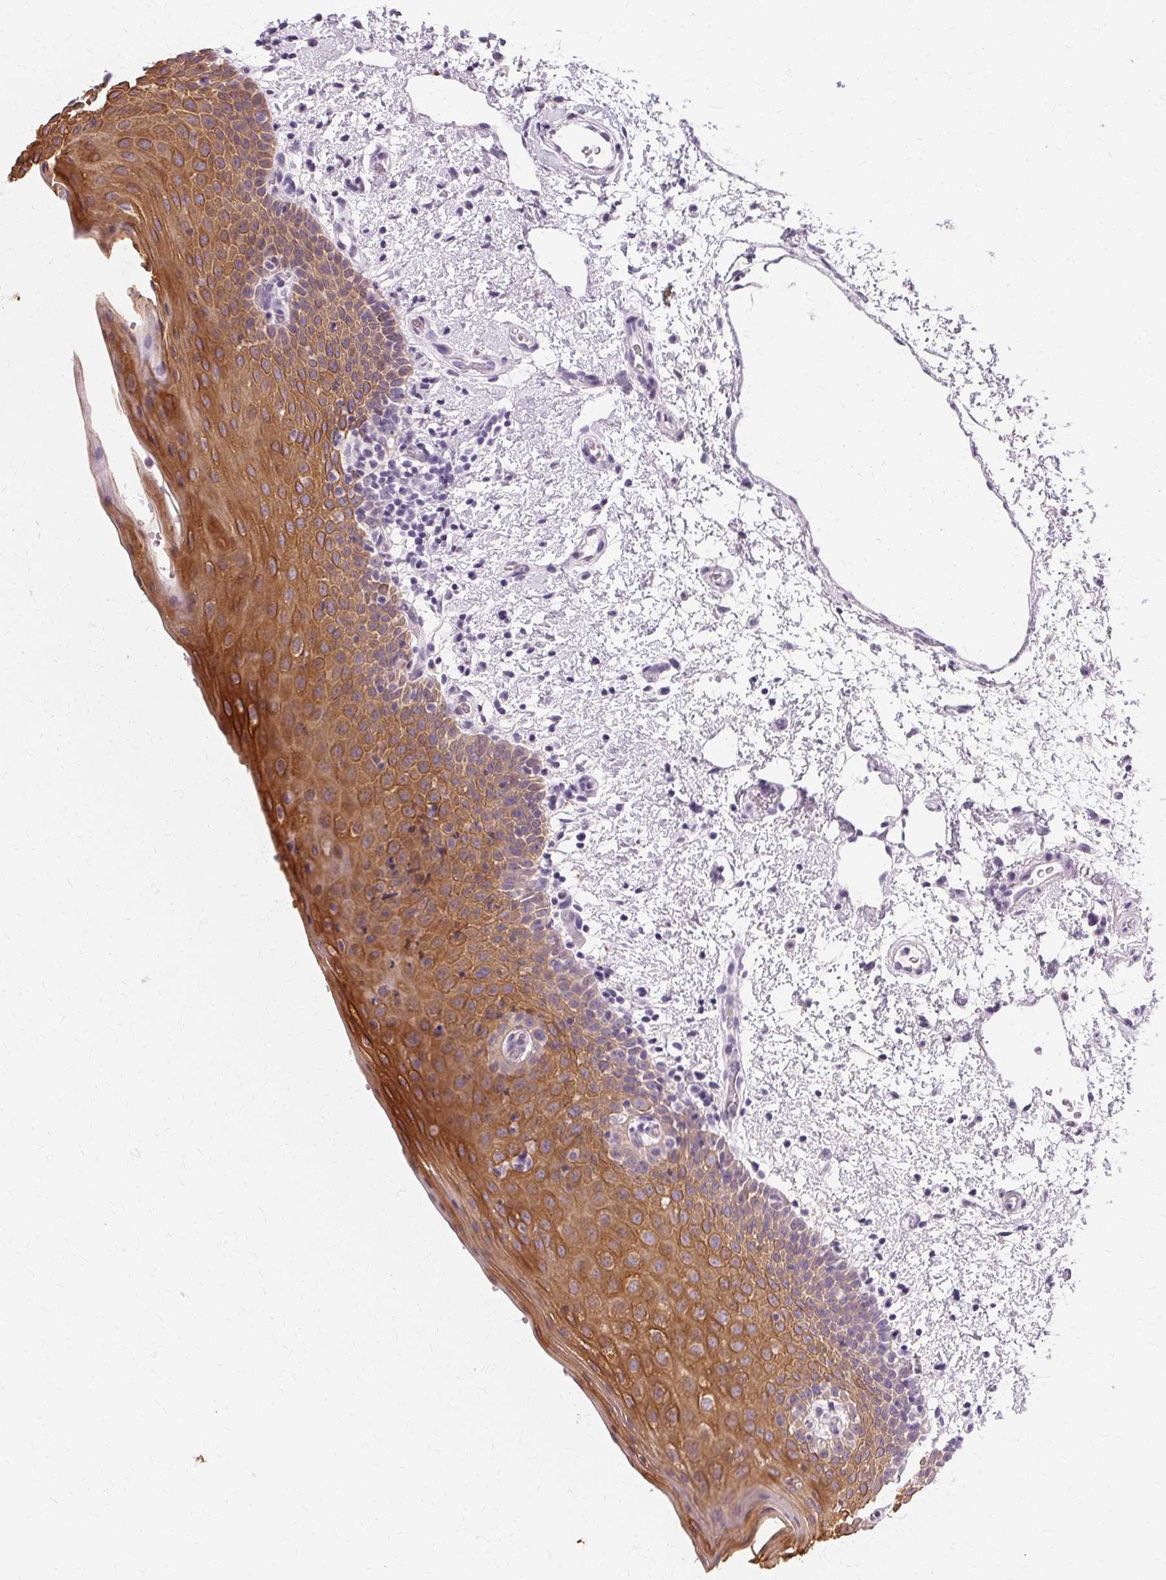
{"staining": {"intensity": "moderate", "quantity": ">75%", "location": "cytoplasmic/membranous"}, "tissue": "oral mucosa", "cell_type": "Squamous epithelial cells", "image_type": "normal", "snomed": [{"axis": "morphology", "description": "Normal tissue, NOS"}, {"axis": "topography", "description": "Oral tissue"}, {"axis": "topography", "description": "Head-Neck"}], "caption": "Squamous epithelial cells demonstrate medium levels of moderate cytoplasmic/membranous staining in approximately >75% of cells in unremarkable human oral mucosa.", "gene": "KRT6A", "patient": {"sex": "female", "age": 55}}